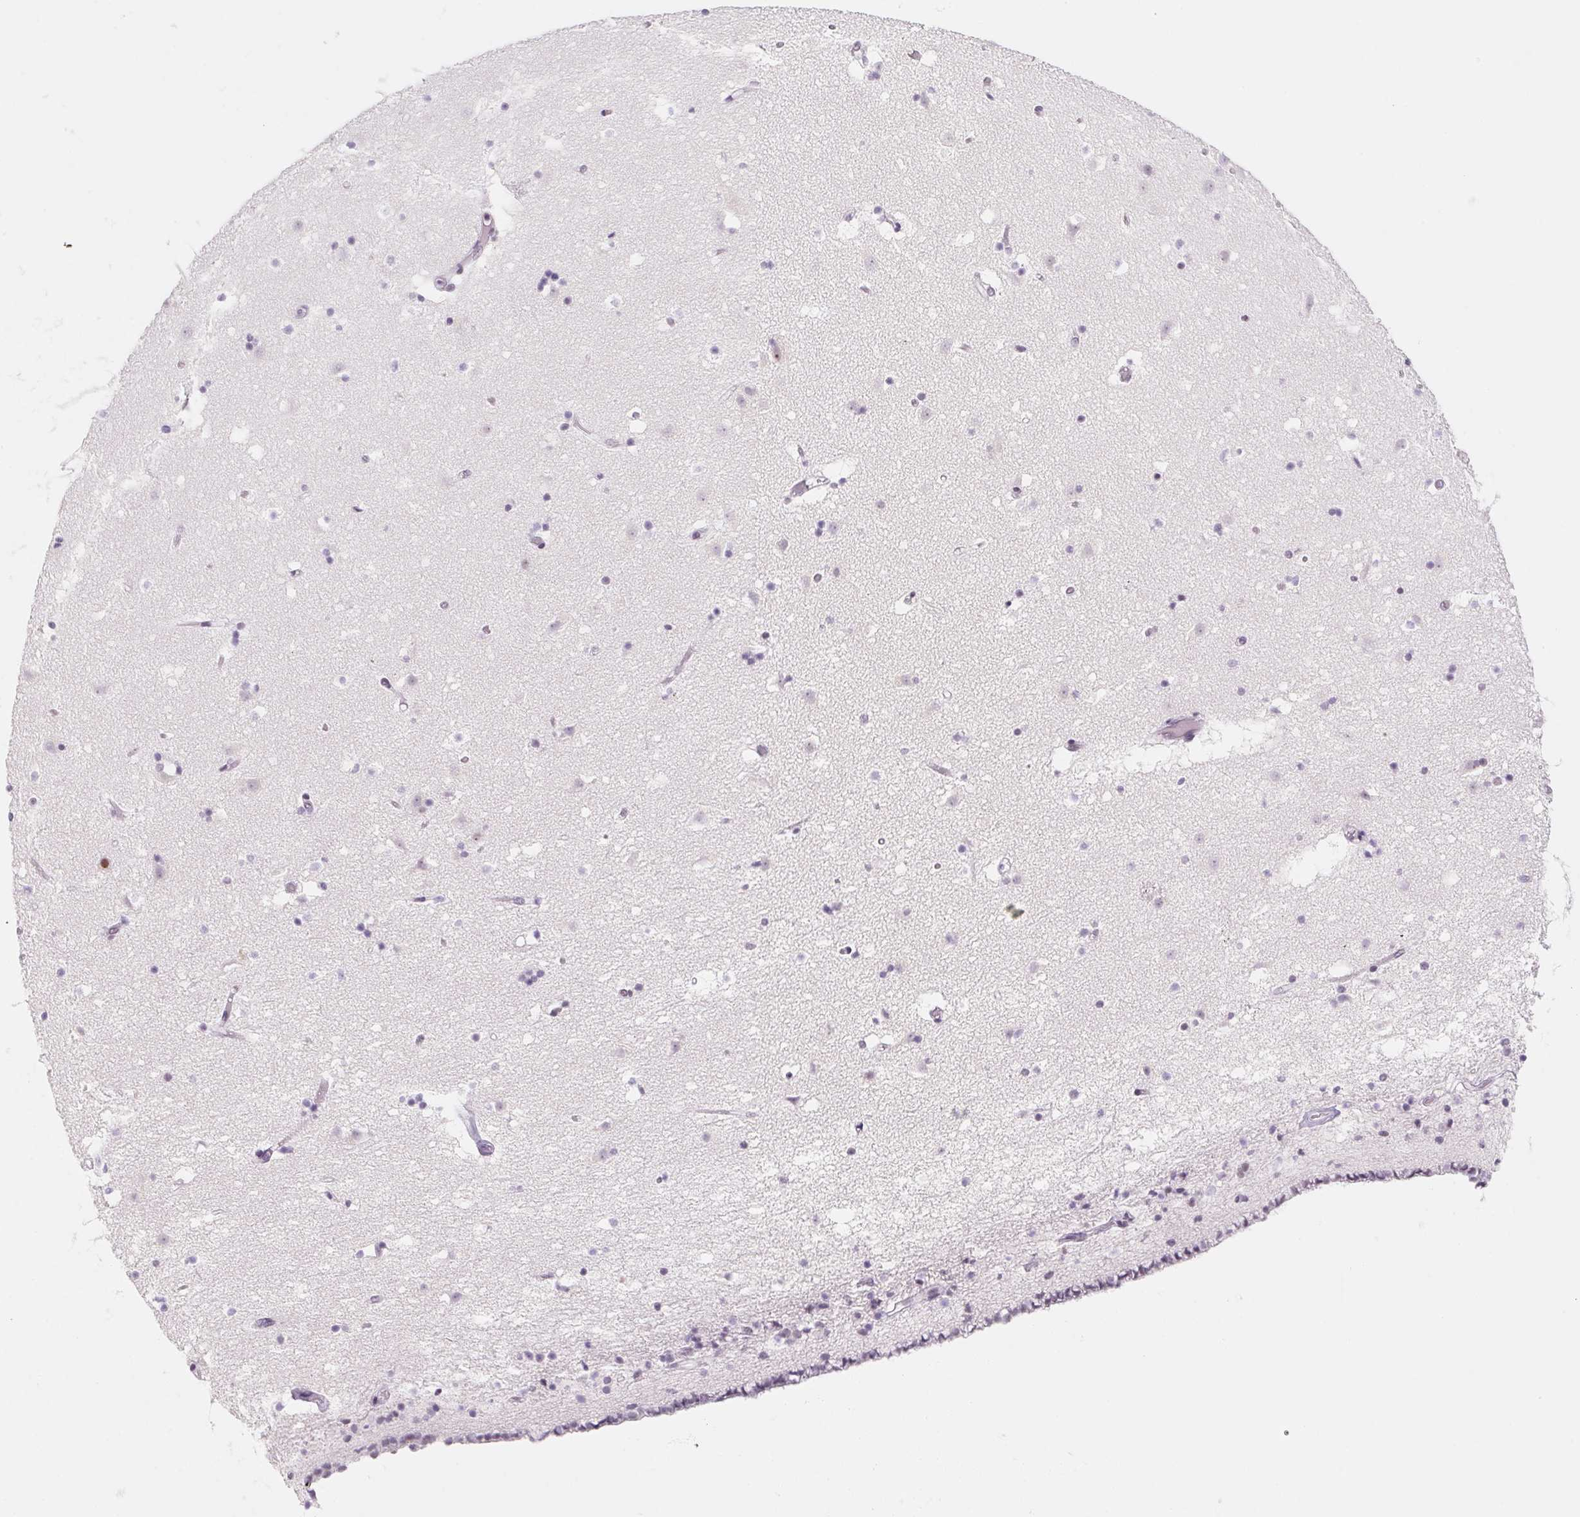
{"staining": {"intensity": "negative", "quantity": "none", "location": "none"}, "tissue": "caudate", "cell_type": "Glial cells", "image_type": "normal", "snomed": [{"axis": "morphology", "description": "Normal tissue, NOS"}, {"axis": "topography", "description": "Lateral ventricle wall"}], "caption": "This is an immunohistochemistry photomicrograph of benign caudate. There is no expression in glial cells.", "gene": "ZIC4", "patient": {"sex": "female", "age": 42}}